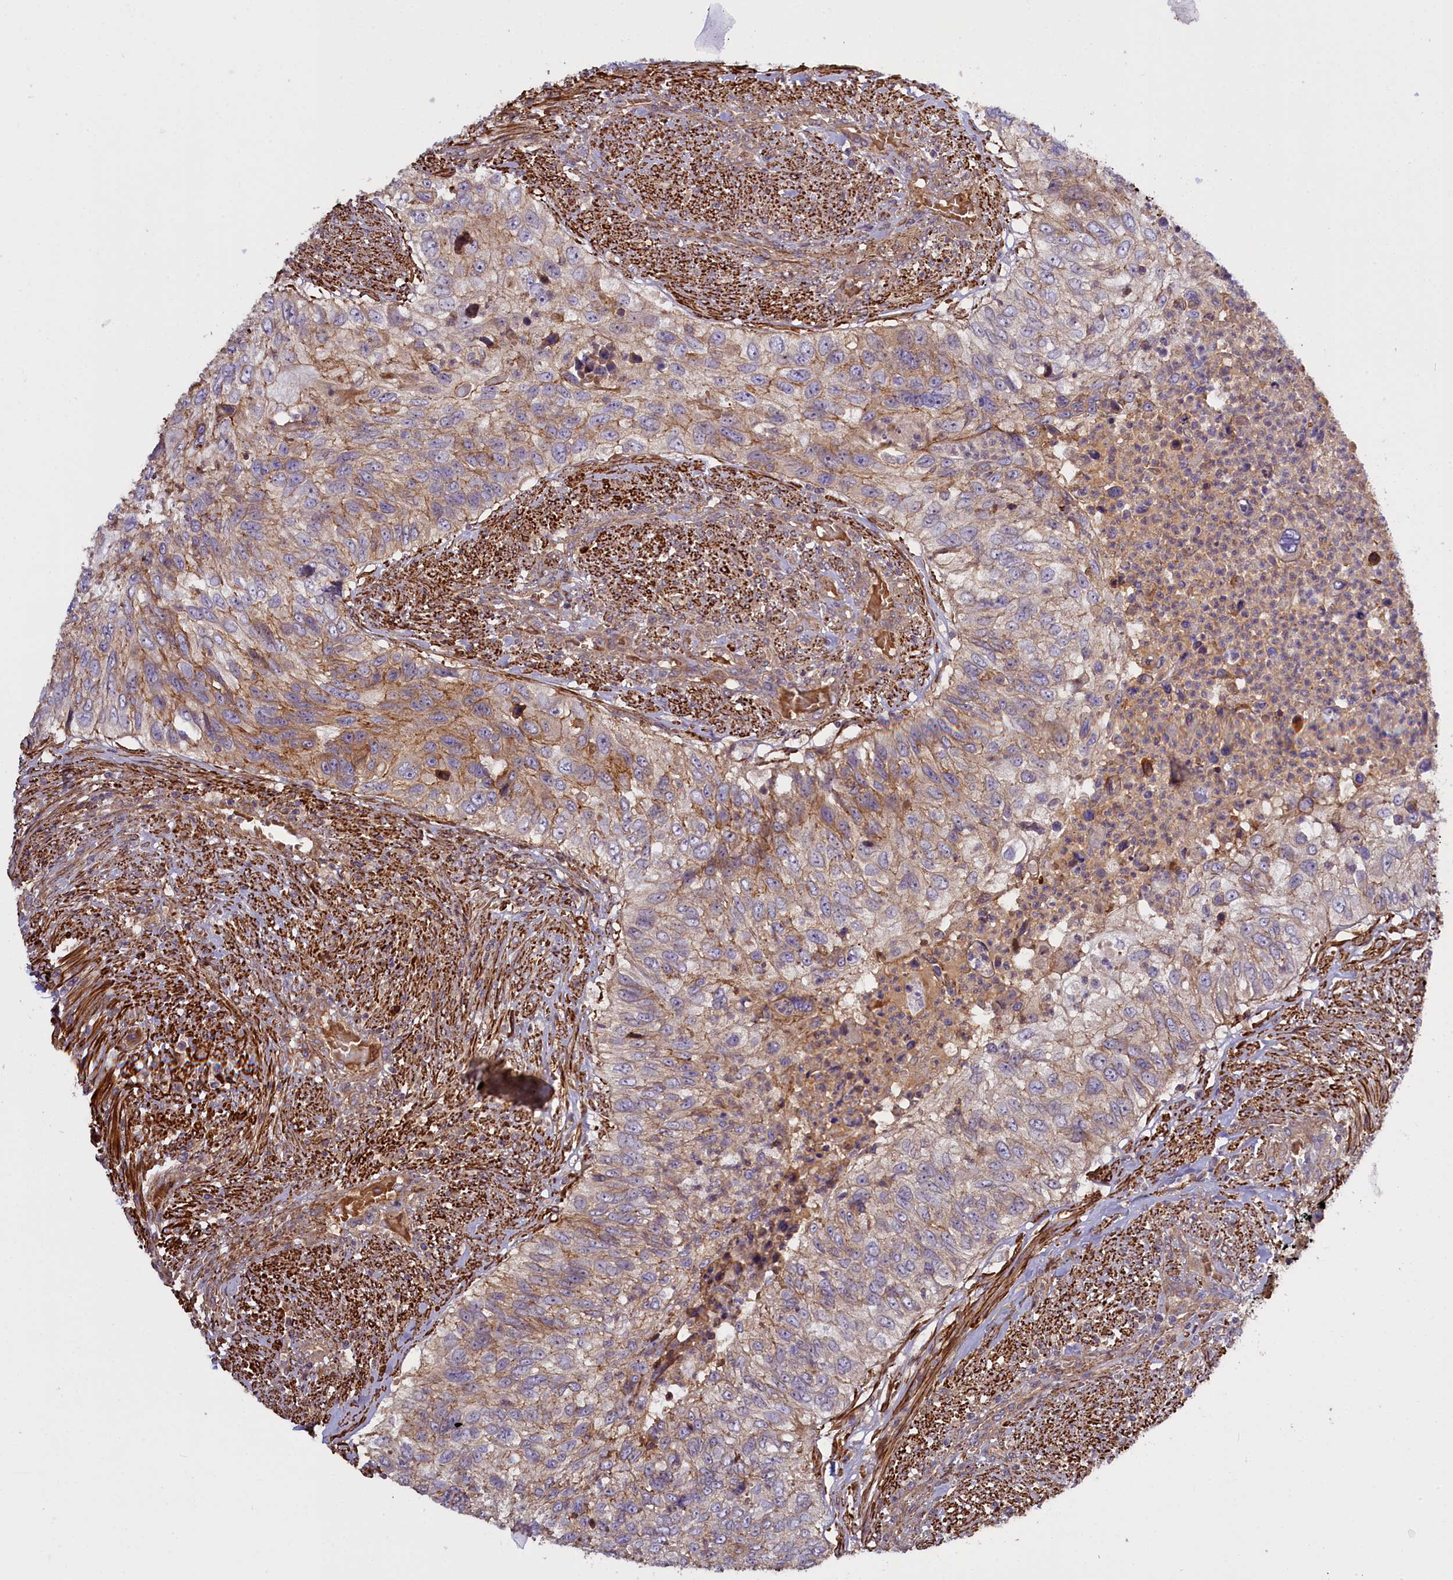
{"staining": {"intensity": "weak", "quantity": "25%-75%", "location": "cytoplasmic/membranous"}, "tissue": "urothelial cancer", "cell_type": "Tumor cells", "image_type": "cancer", "snomed": [{"axis": "morphology", "description": "Urothelial carcinoma, High grade"}, {"axis": "topography", "description": "Urinary bladder"}], "caption": "High-magnification brightfield microscopy of urothelial carcinoma (high-grade) stained with DAB (3,3'-diaminobenzidine) (brown) and counterstained with hematoxylin (blue). tumor cells exhibit weak cytoplasmic/membranous staining is identified in about25%-75% of cells.", "gene": "FUZ", "patient": {"sex": "female", "age": 60}}